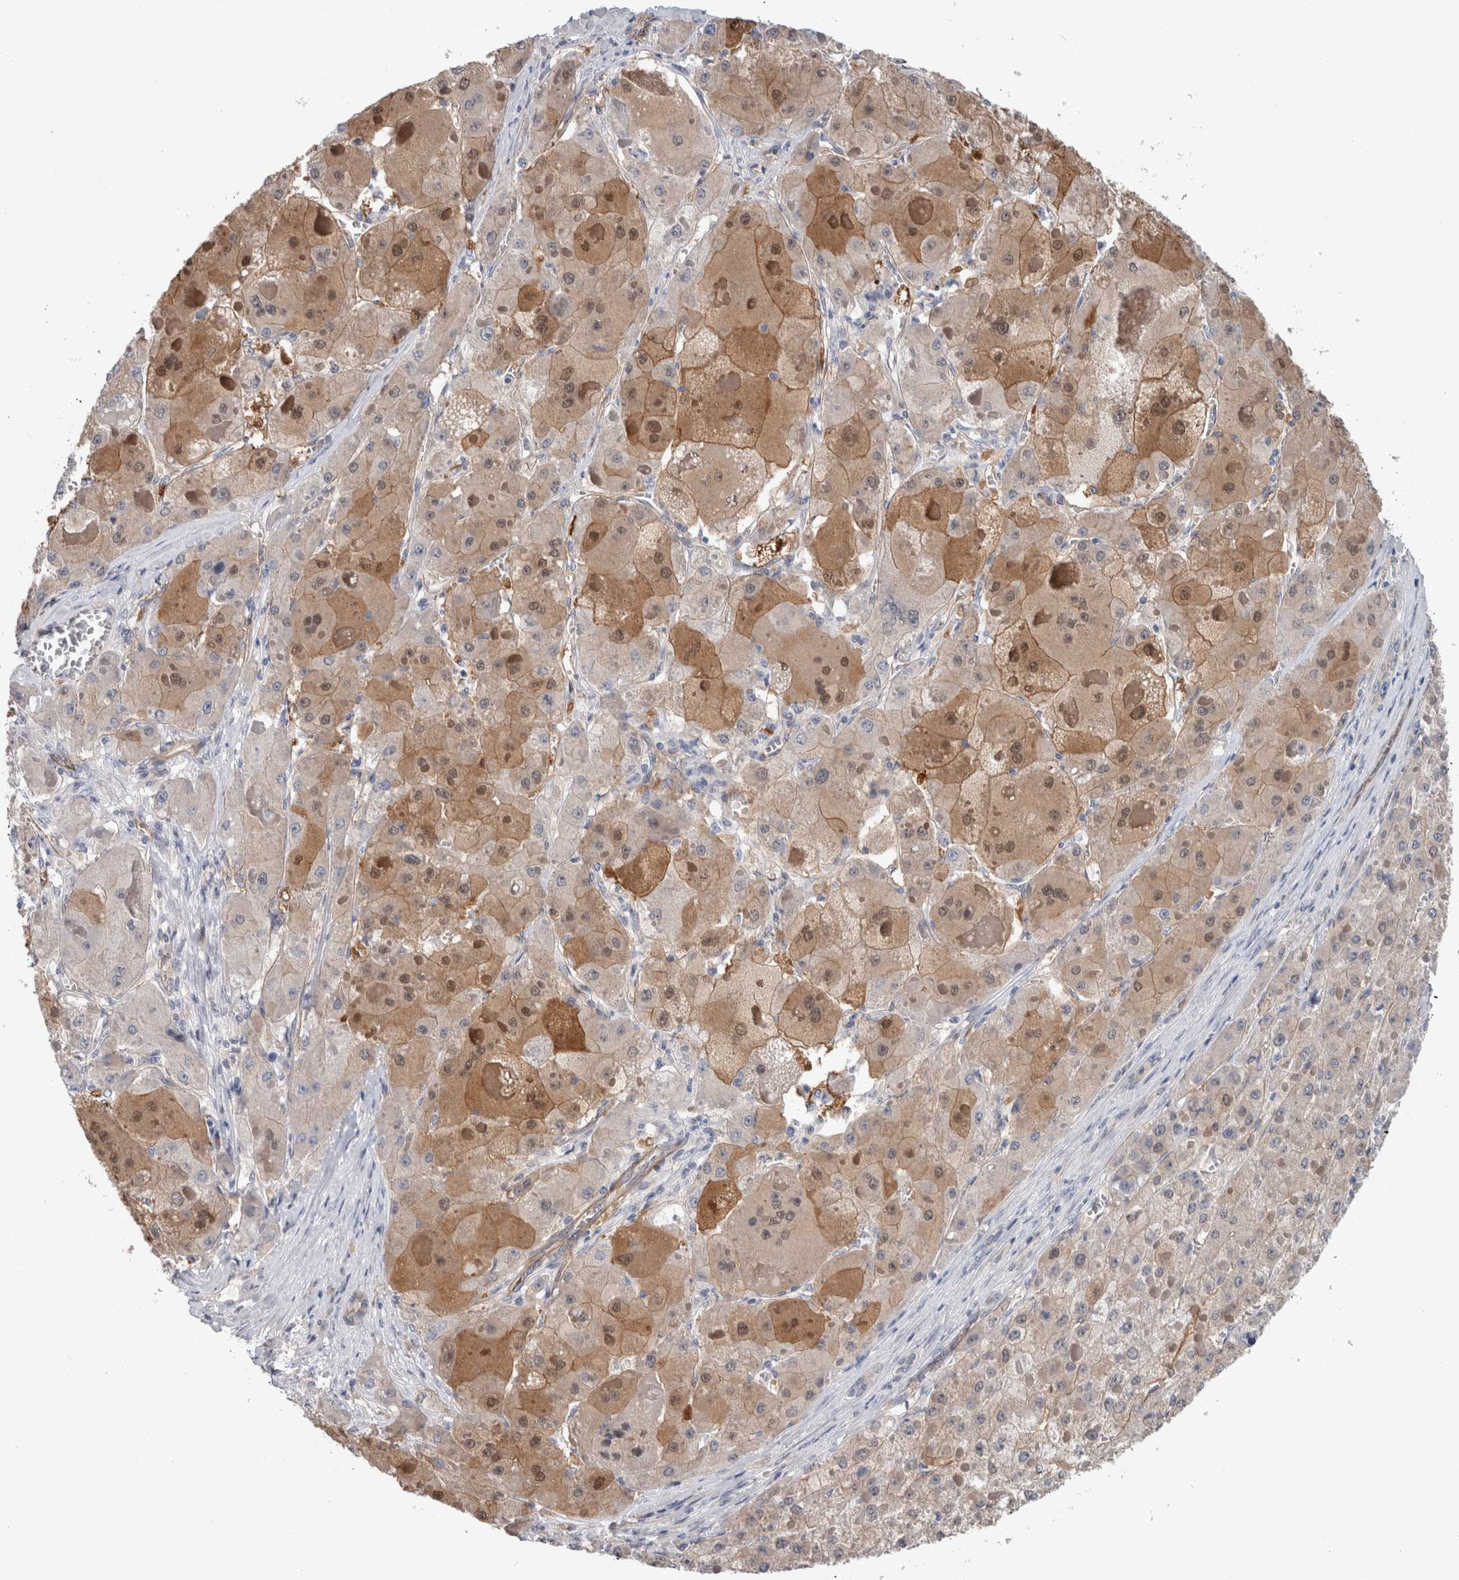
{"staining": {"intensity": "moderate", "quantity": ">75%", "location": "cytoplasmic/membranous,nuclear"}, "tissue": "liver cancer", "cell_type": "Tumor cells", "image_type": "cancer", "snomed": [{"axis": "morphology", "description": "Carcinoma, Hepatocellular, NOS"}, {"axis": "topography", "description": "Liver"}], "caption": "Liver hepatocellular carcinoma stained with a protein marker displays moderate staining in tumor cells.", "gene": "BCAM", "patient": {"sex": "female", "age": 73}}